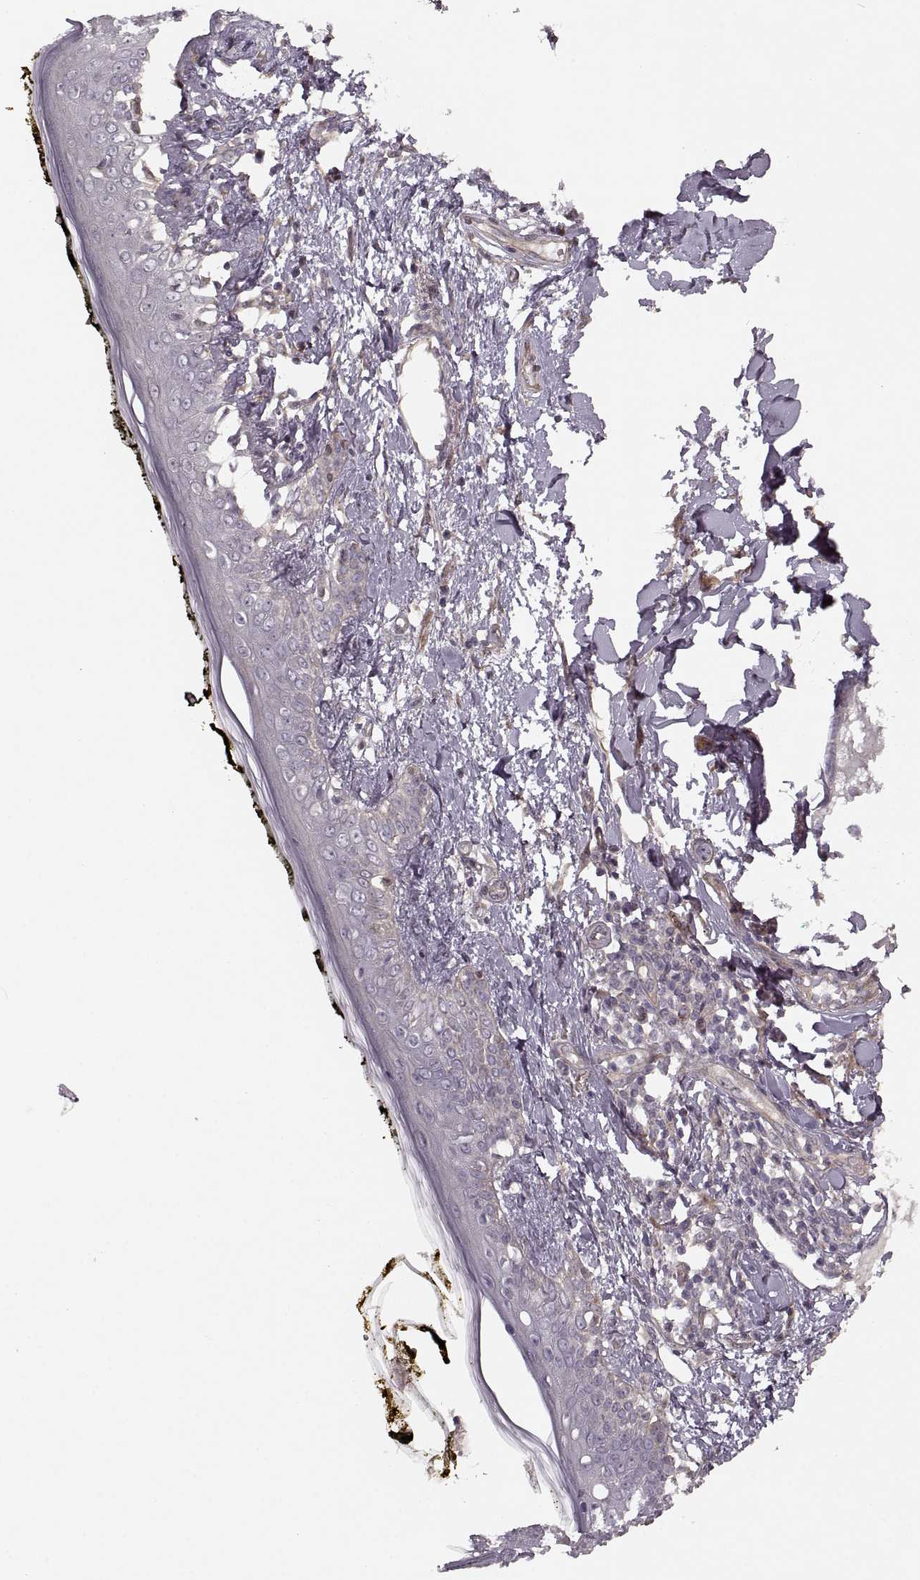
{"staining": {"intensity": "weak", "quantity": "25%-75%", "location": "cytoplasmic/membranous"}, "tissue": "skin", "cell_type": "Fibroblasts", "image_type": "normal", "snomed": [{"axis": "morphology", "description": "Normal tissue, NOS"}, {"axis": "topography", "description": "Skin"}], "caption": "Approximately 25%-75% of fibroblasts in unremarkable skin display weak cytoplasmic/membranous protein positivity as visualized by brown immunohistochemical staining.", "gene": "MTR", "patient": {"sex": "male", "age": 76}}